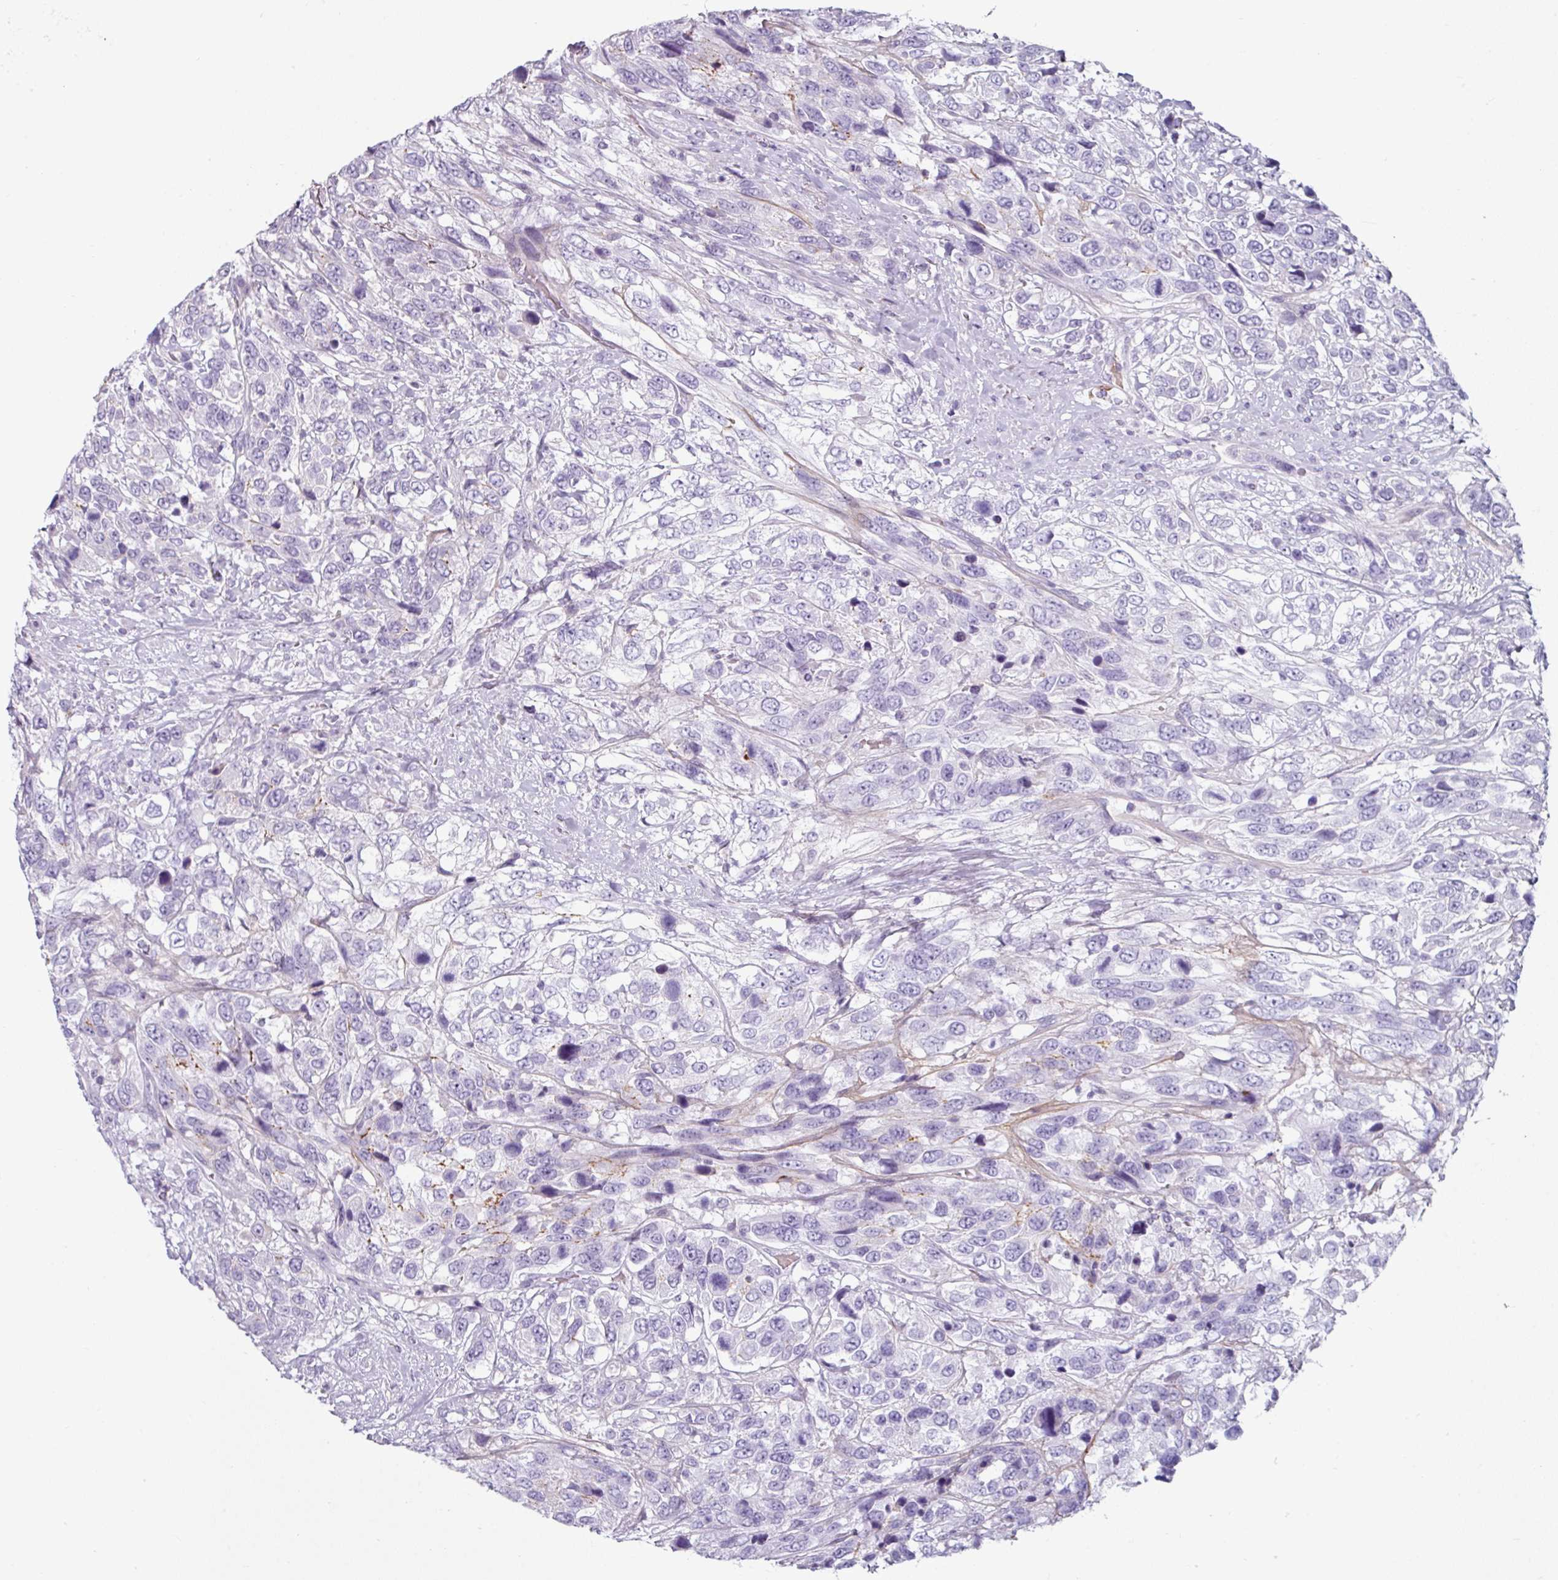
{"staining": {"intensity": "negative", "quantity": "none", "location": "none"}, "tissue": "urothelial cancer", "cell_type": "Tumor cells", "image_type": "cancer", "snomed": [{"axis": "morphology", "description": "Urothelial carcinoma, High grade"}, {"axis": "topography", "description": "Urinary bladder"}], "caption": "The histopathology image displays no staining of tumor cells in urothelial cancer.", "gene": "CLCA1", "patient": {"sex": "female", "age": 70}}